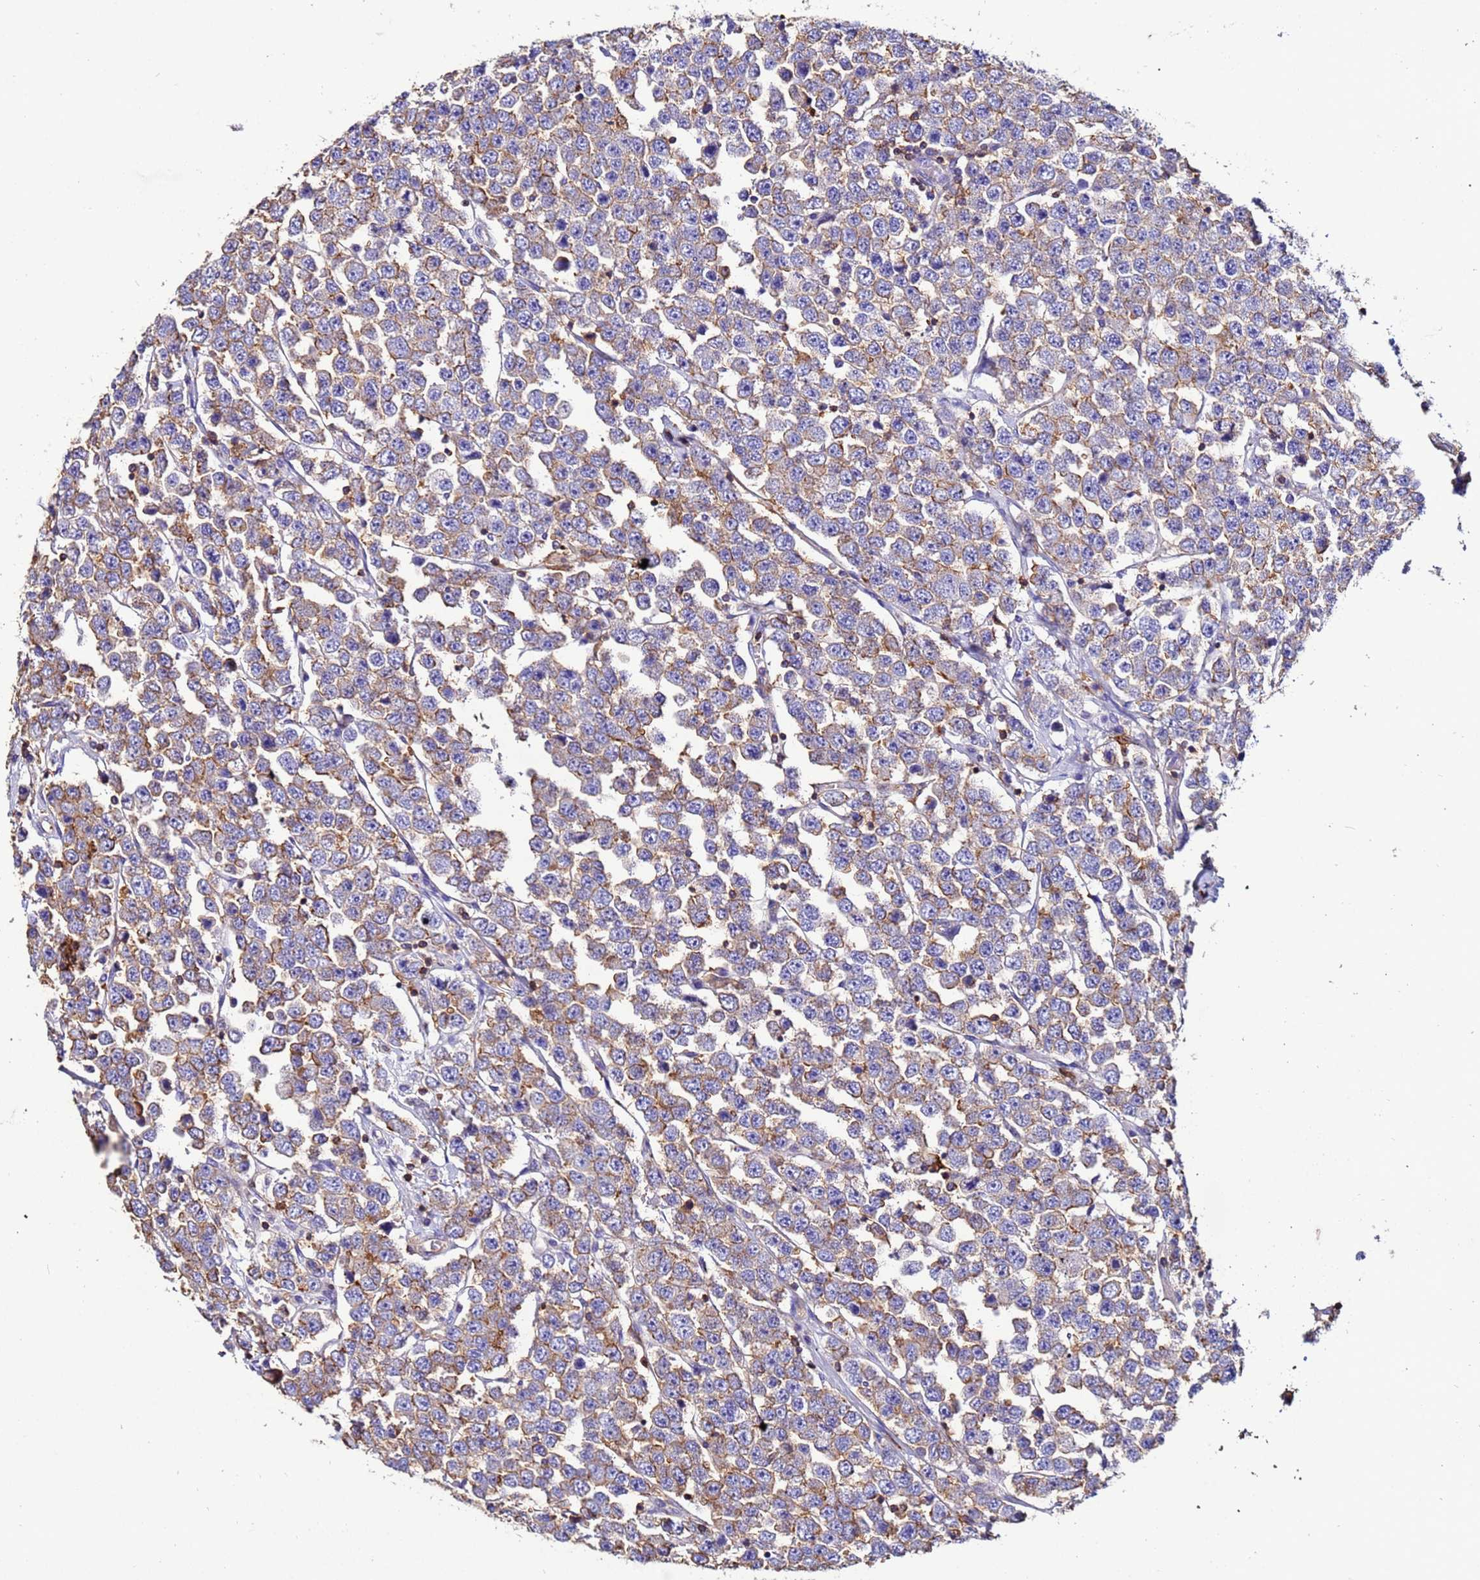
{"staining": {"intensity": "moderate", "quantity": "25%-75%", "location": "cytoplasmic/membranous"}, "tissue": "testis cancer", "cell_type": "Tumor cells", "image_type": "cancer", "snomed": [{"axis": "morphology", "description": "Seminoma, NOS"}, {"axis": "topography", "description": "Testis"}], "caption": "An immunohistochemistry image of tumor tissue is shown. Protein staining in brown shows moderate cytoplasmic/membranous positivity in seminoma (testis) within tumor cells.", "gene": "ACTB", "patient": {"sex": "male", "age": 28}}